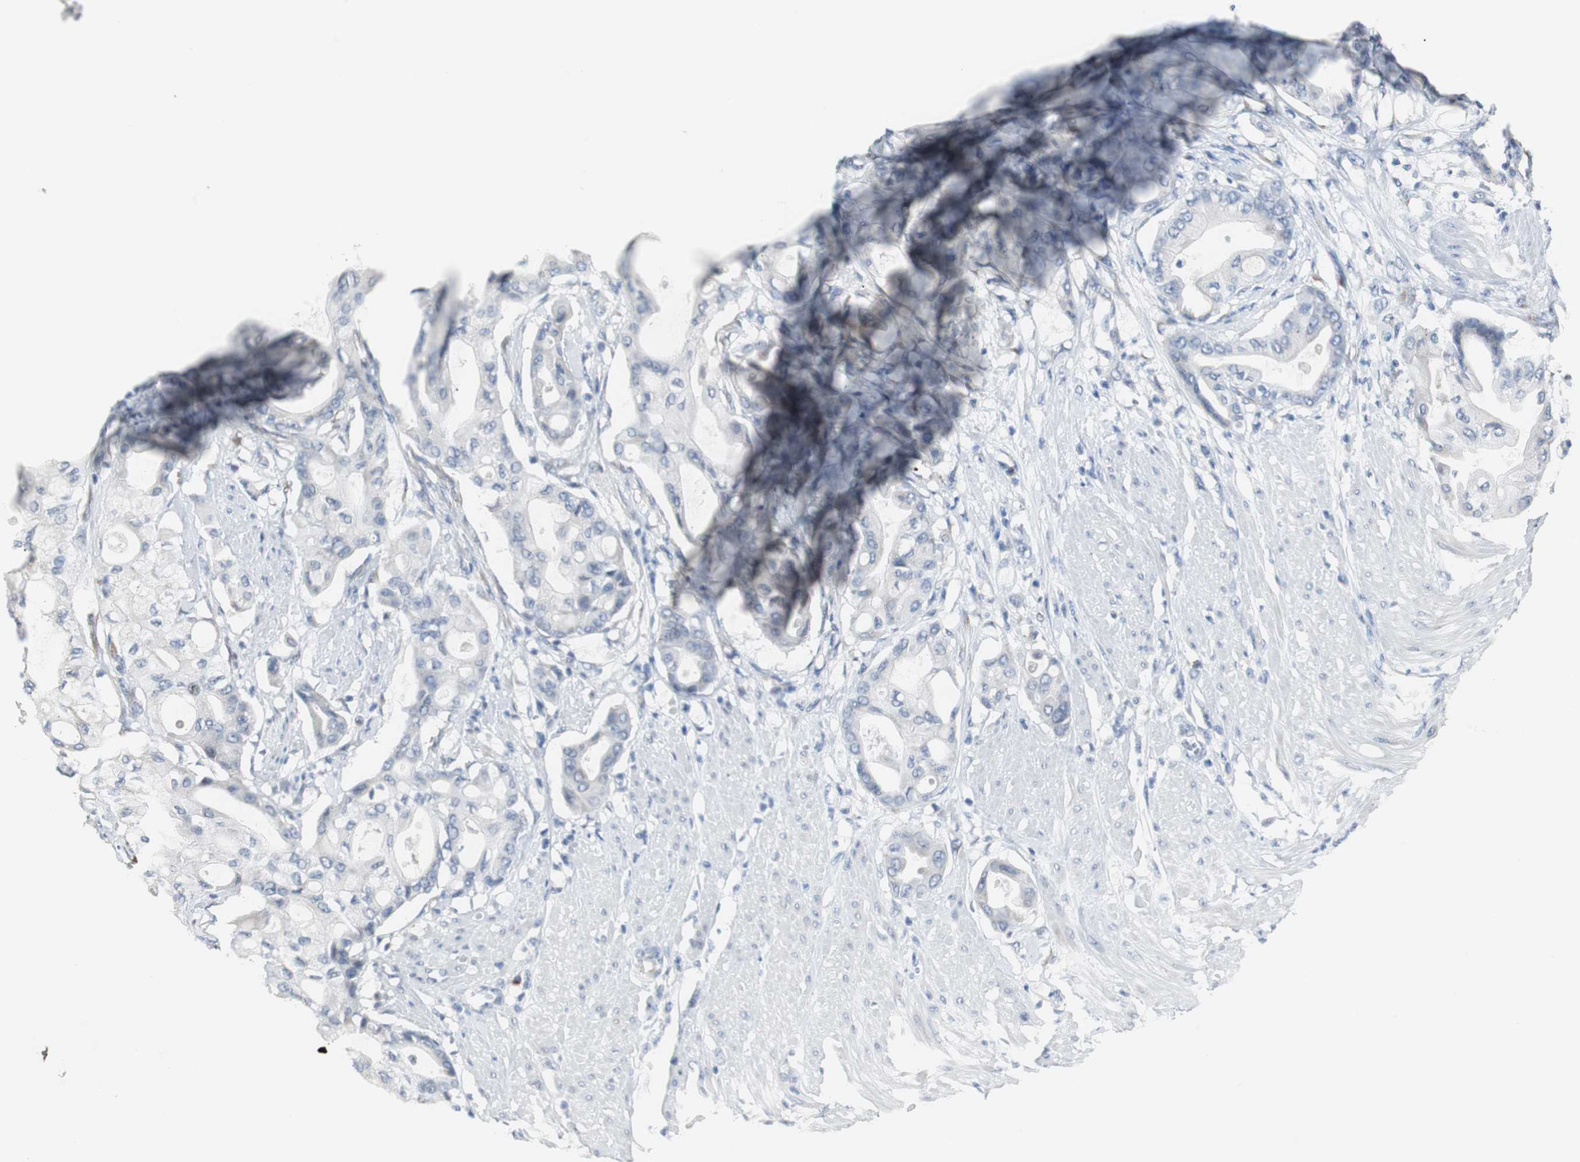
{"staining": {"intensity": "negative", "quantity": "none", "location": "none"}, "tissue": "pancreatic cancer", "cell_type": "Tumor cells", "image_type": "cancer", "snomed": [{"axis": "morphology", "description": "Adenocarcinoma, NOS"}, {"axis": "morphology", "description": "Adenocarcinoma, metastatic, NOS"}, {"axis": "topography", "description": "Lymph node"}, {"axis": "topography", "description": "Pancreas"}, {"axis": "topography", "description": "Duodenum"}], "caption": "Immunohistochemistry of human pancreatic cancer demonstrates no positivity in tumor cells.", "gene": "SOX30", "patient": {"sex": "female", "age": 64}}